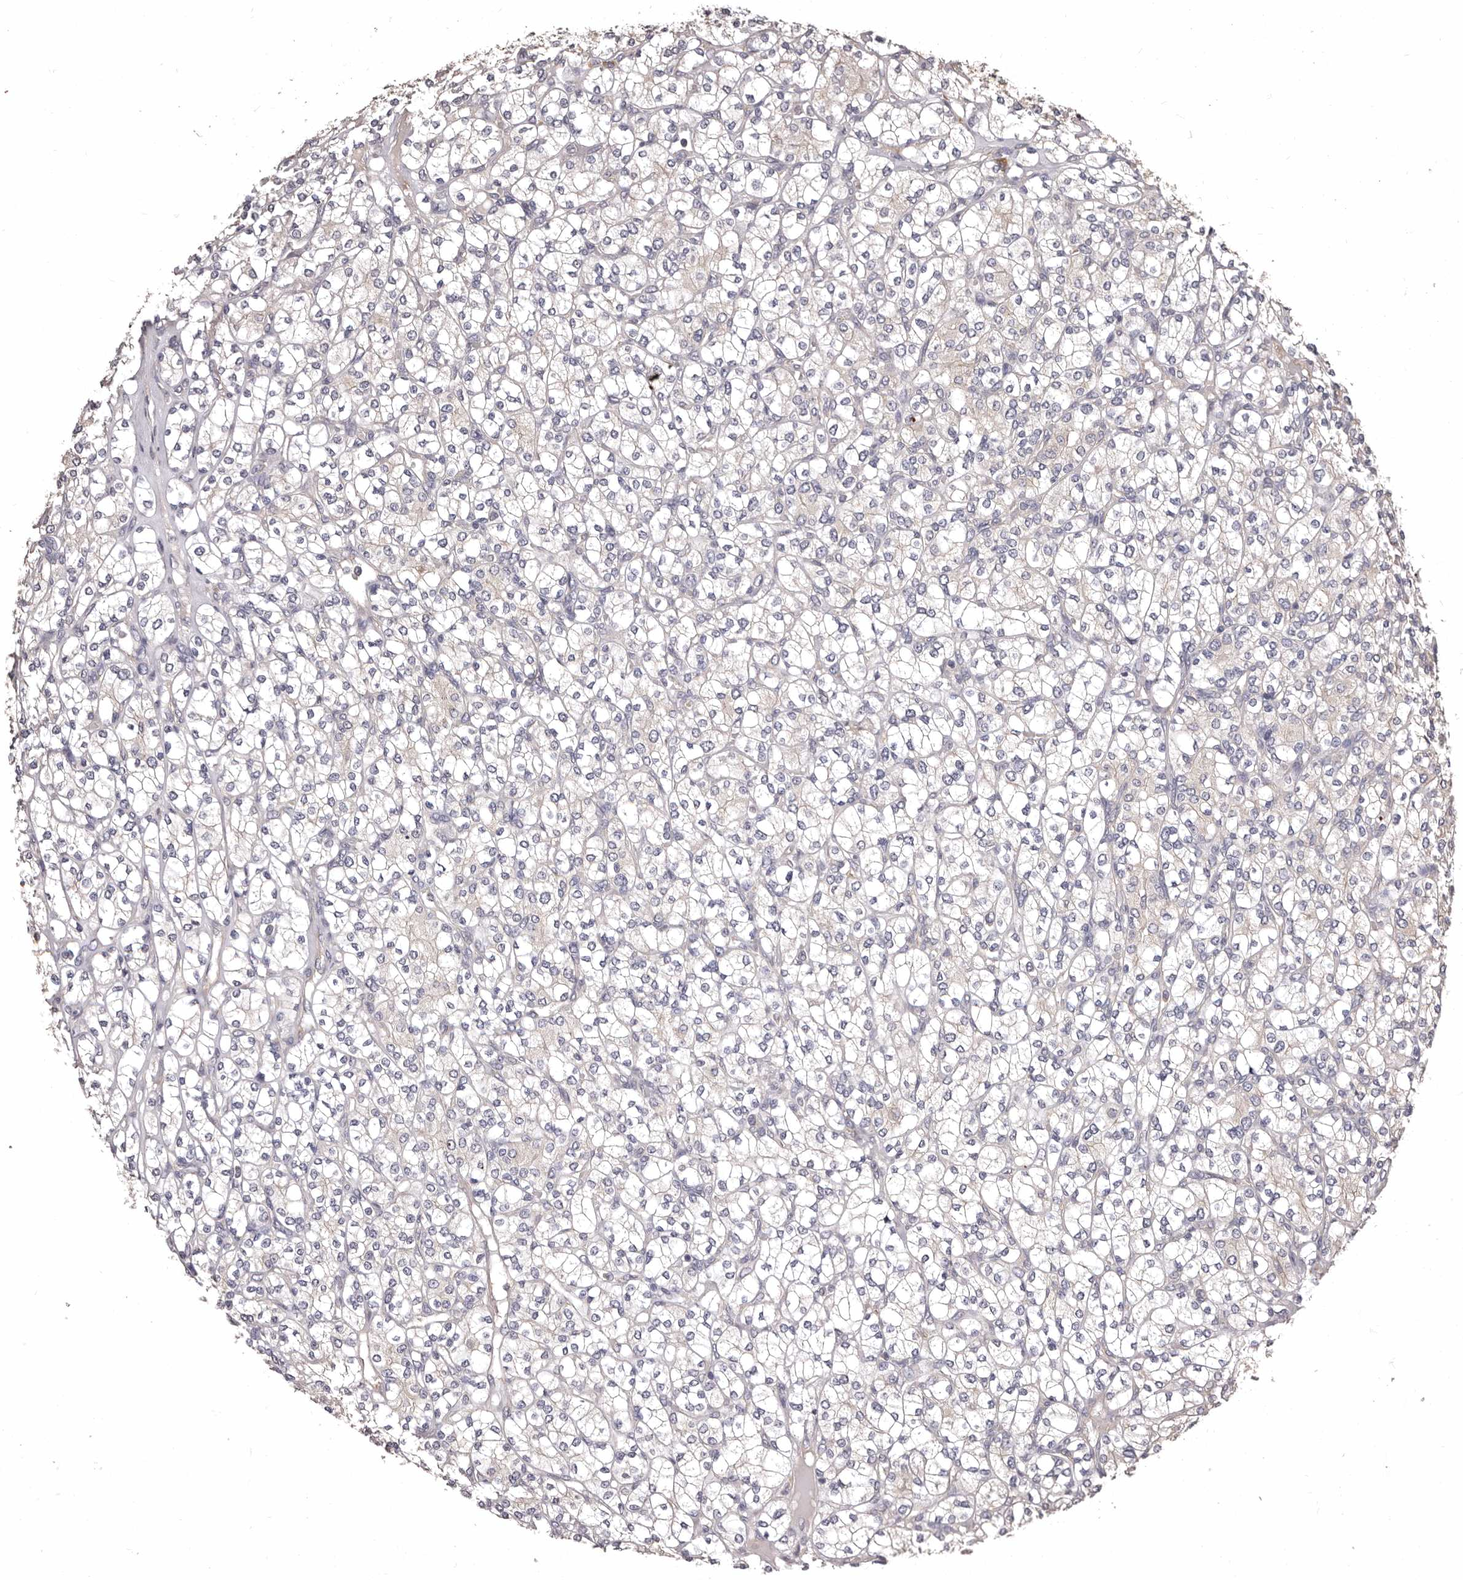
{"staining": {"intensity": "negative", "quantity": "none", "location": "none"}, "tissue": "renal cancer", "cell_type": "Tumor cells", "image_type": "cancer", "snomed": [{"axis": "morphology", "description": "Adenocarcinoma, NOS"}, {"axis": "topography", "description": "Kidney"}], "caption": "DAB immunohistochemical staining of renal cancer (adenocarcinoma) exhibits no significant staining in tumor cells.", "gene": "ETNK1", "patient": {"sex": "male", "age": 77}}